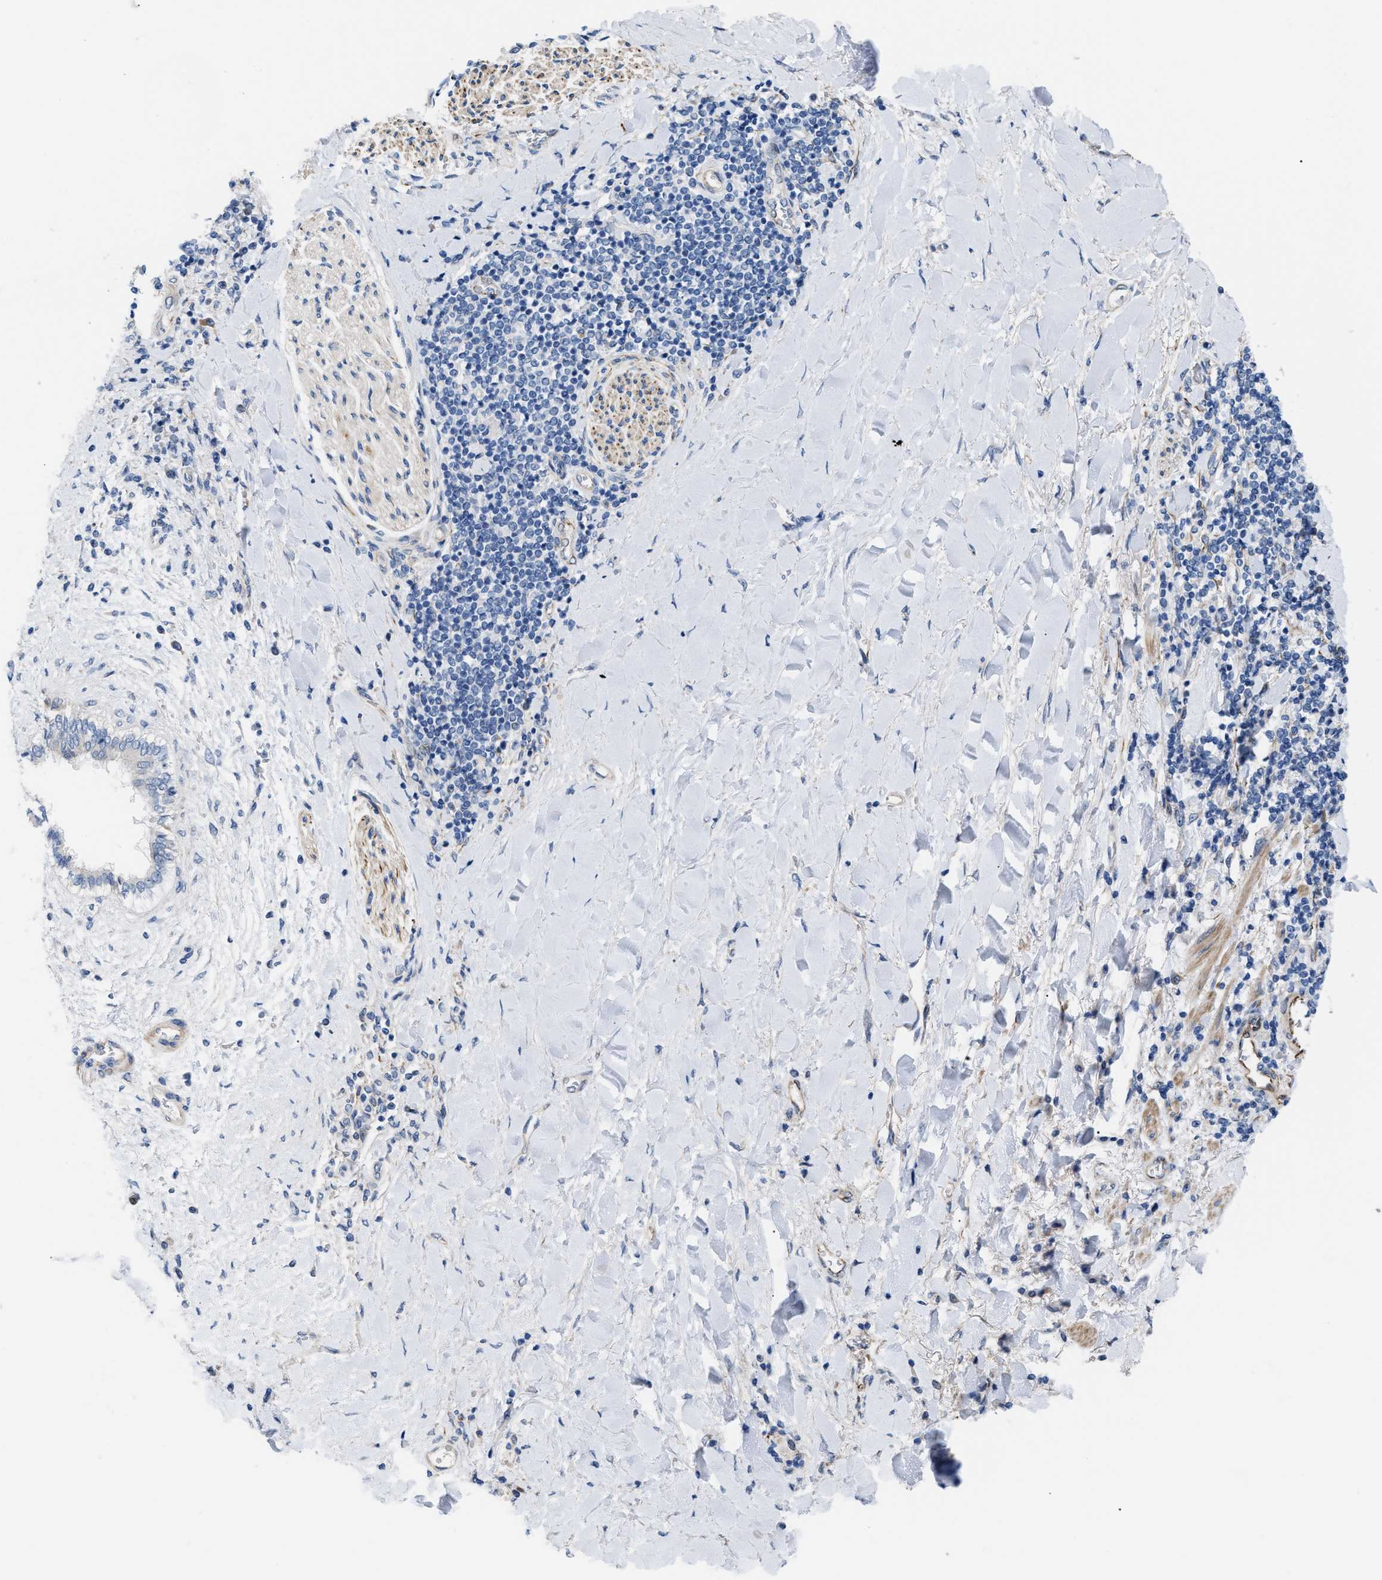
{"staining": {"intensity": "negative", "quantity": "none", "location": "none"}, "tissue": "liver cancer", "cell_type": "Tumor cells", "image_type": "cancer", "snomed": [{"axis": "morphology", "description": "Cholangiocarcinoma"}, {"axis": "topography", "description": "Liver"}], "caption": "Immunohistochemistry photomicrograph of liver cancer (cholangiocarcinoma) stained for a protein (brown), which reveals no expression in tumor cells. (DAB IHC with hematoxylin counter stain).", "gene": "TFPI", "patient": {"sex": "male", "age": 50}}